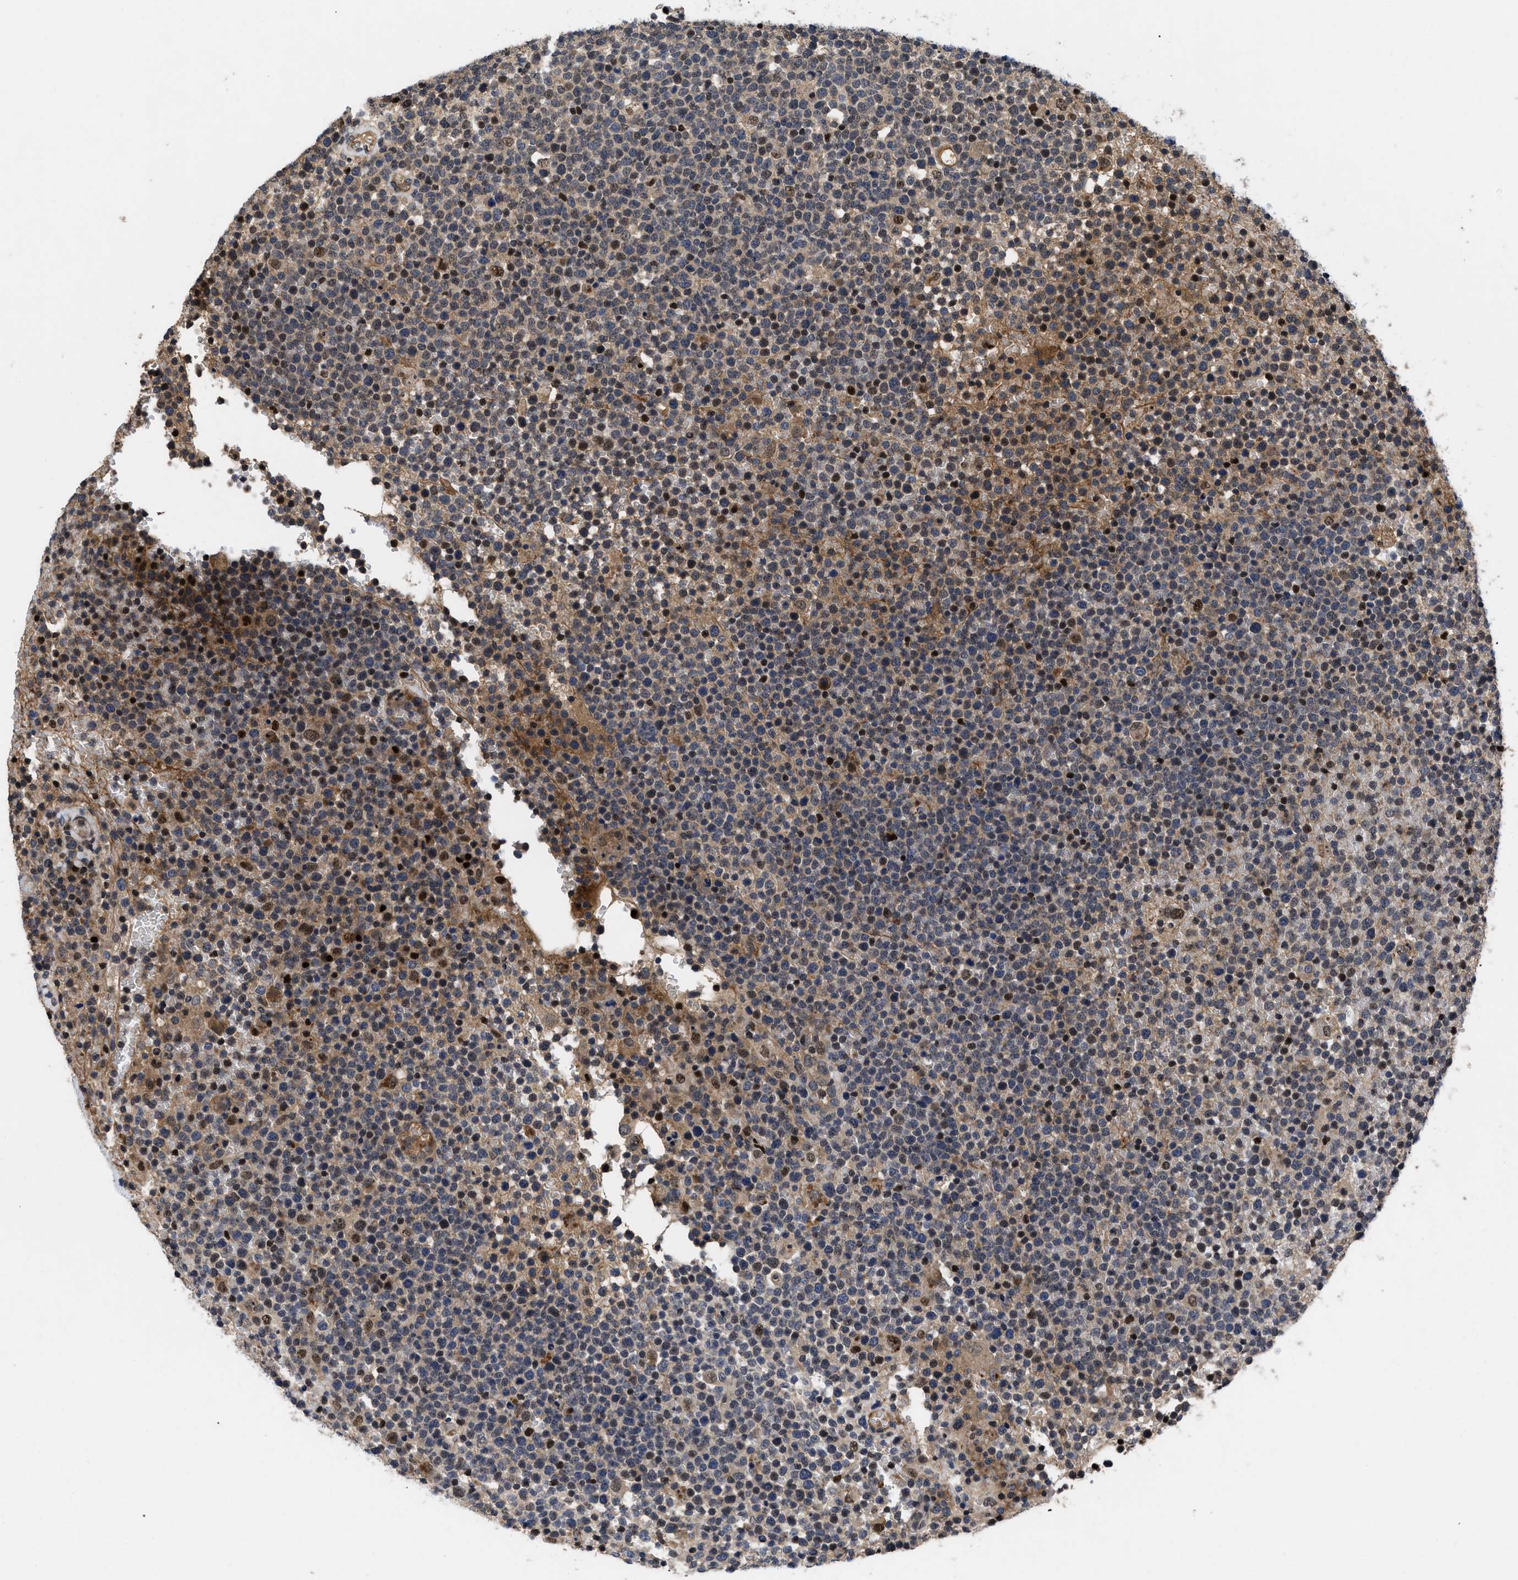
{"staining": {"intensity": "weak", "quantity": "25%-75%", "location": "cytoplasmic/membranous,nuclear"}, "tissue": "lymphoma", "cell_type": "Tumor cells", "image_type": "cancer", "snomed": [{"axis": "morphology", "description": "Malignant lymphoma, non-Hodgkin's type, High grade"}, {"axis": "topography", "description": "Lymph node"}], "caption": "A micrograph of malignant lymphoma, non-Hodgkin's type (high-grade) stained for a protein displays weak cytoplasmic/membranous and nuclear brown staining in tumor cells.", "gene": "FAM200A", "patient": {"sex": "male", "age": 61}}